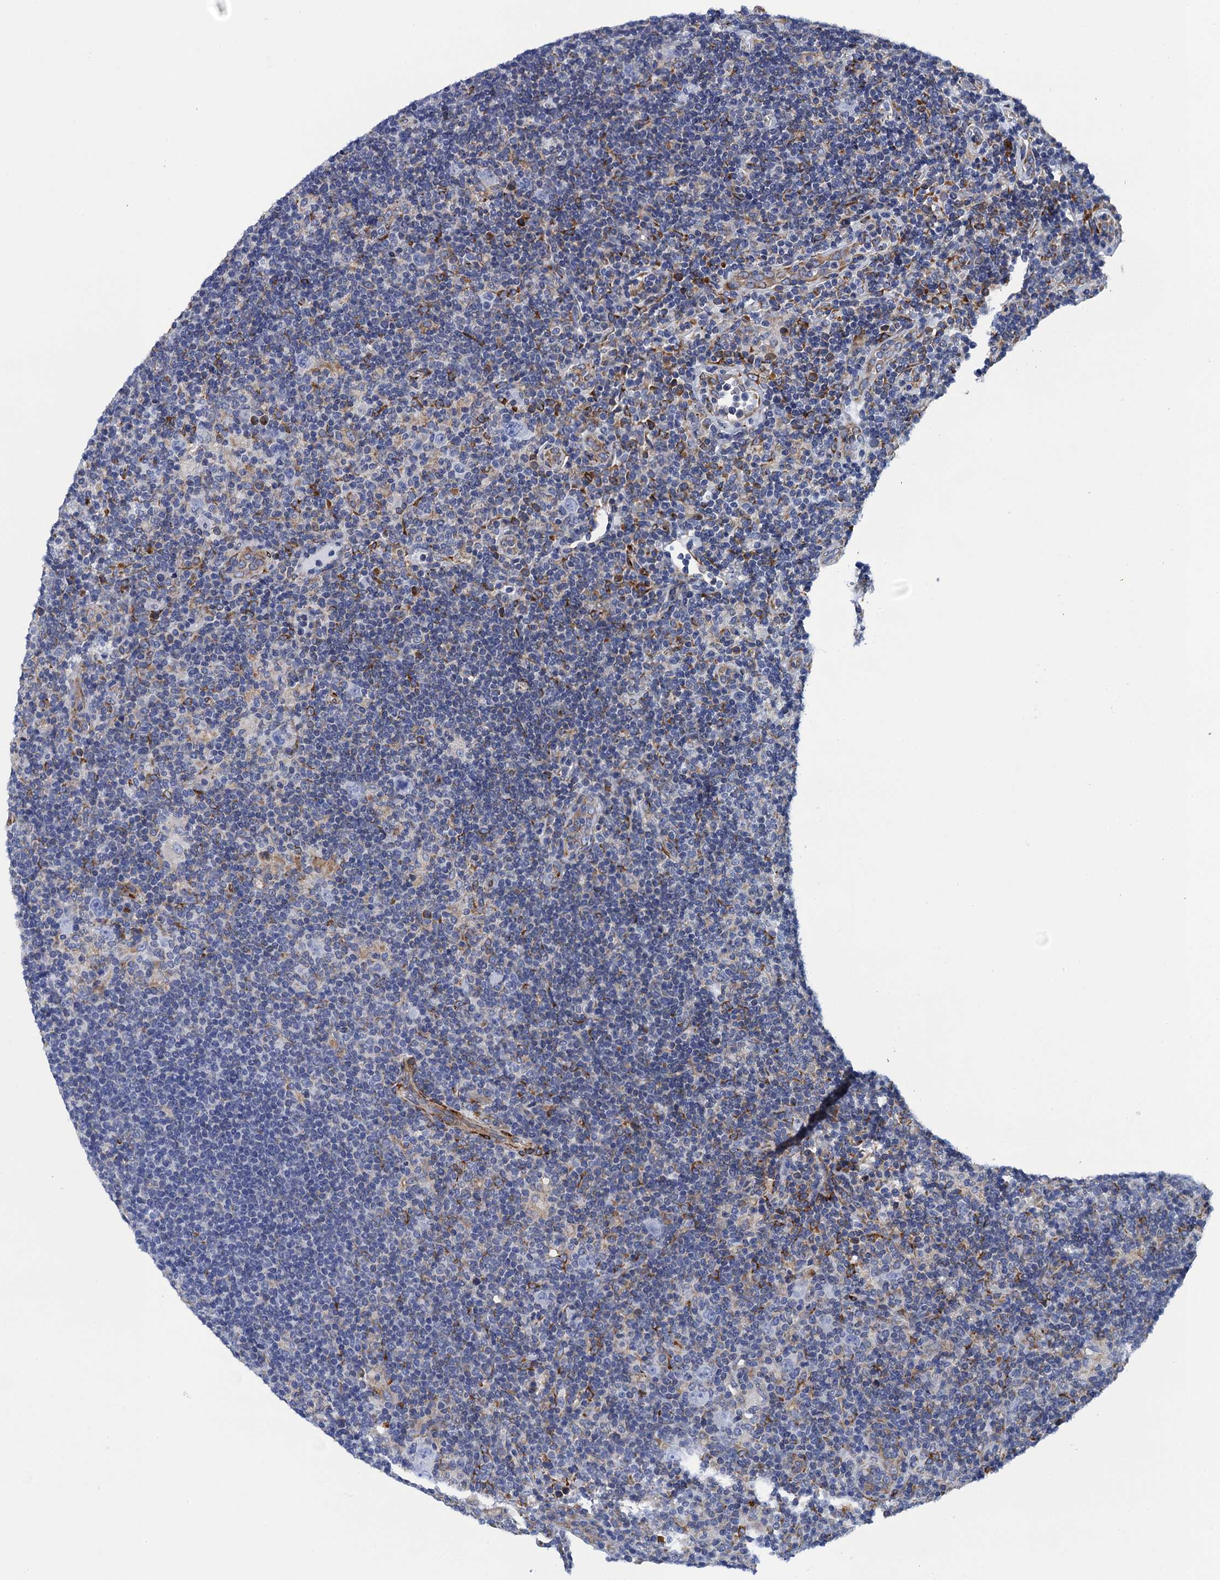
{"staining": {"intensity": "negative", "quantity": "none", "location": "none"}, "tissue": "lymphoma", "cell_type": "Tumor cells", "image_type": "cancer", "snomed": [{"axis": "morphology", "description": "Hodgkin's disease, NOS"}, {"axis": "topography", "description": "Lymph node"}], "caption": "IHC of human lymphoma exhibits no expression in tumor cells. The staining was performed using DAB to visualize the protein expression in brown, while the nuclei were stained in blue with hematoxylin (Magnification: 20x).", "gene": "POGLUT3", "patient": {"sex": "female", "age": 57}}